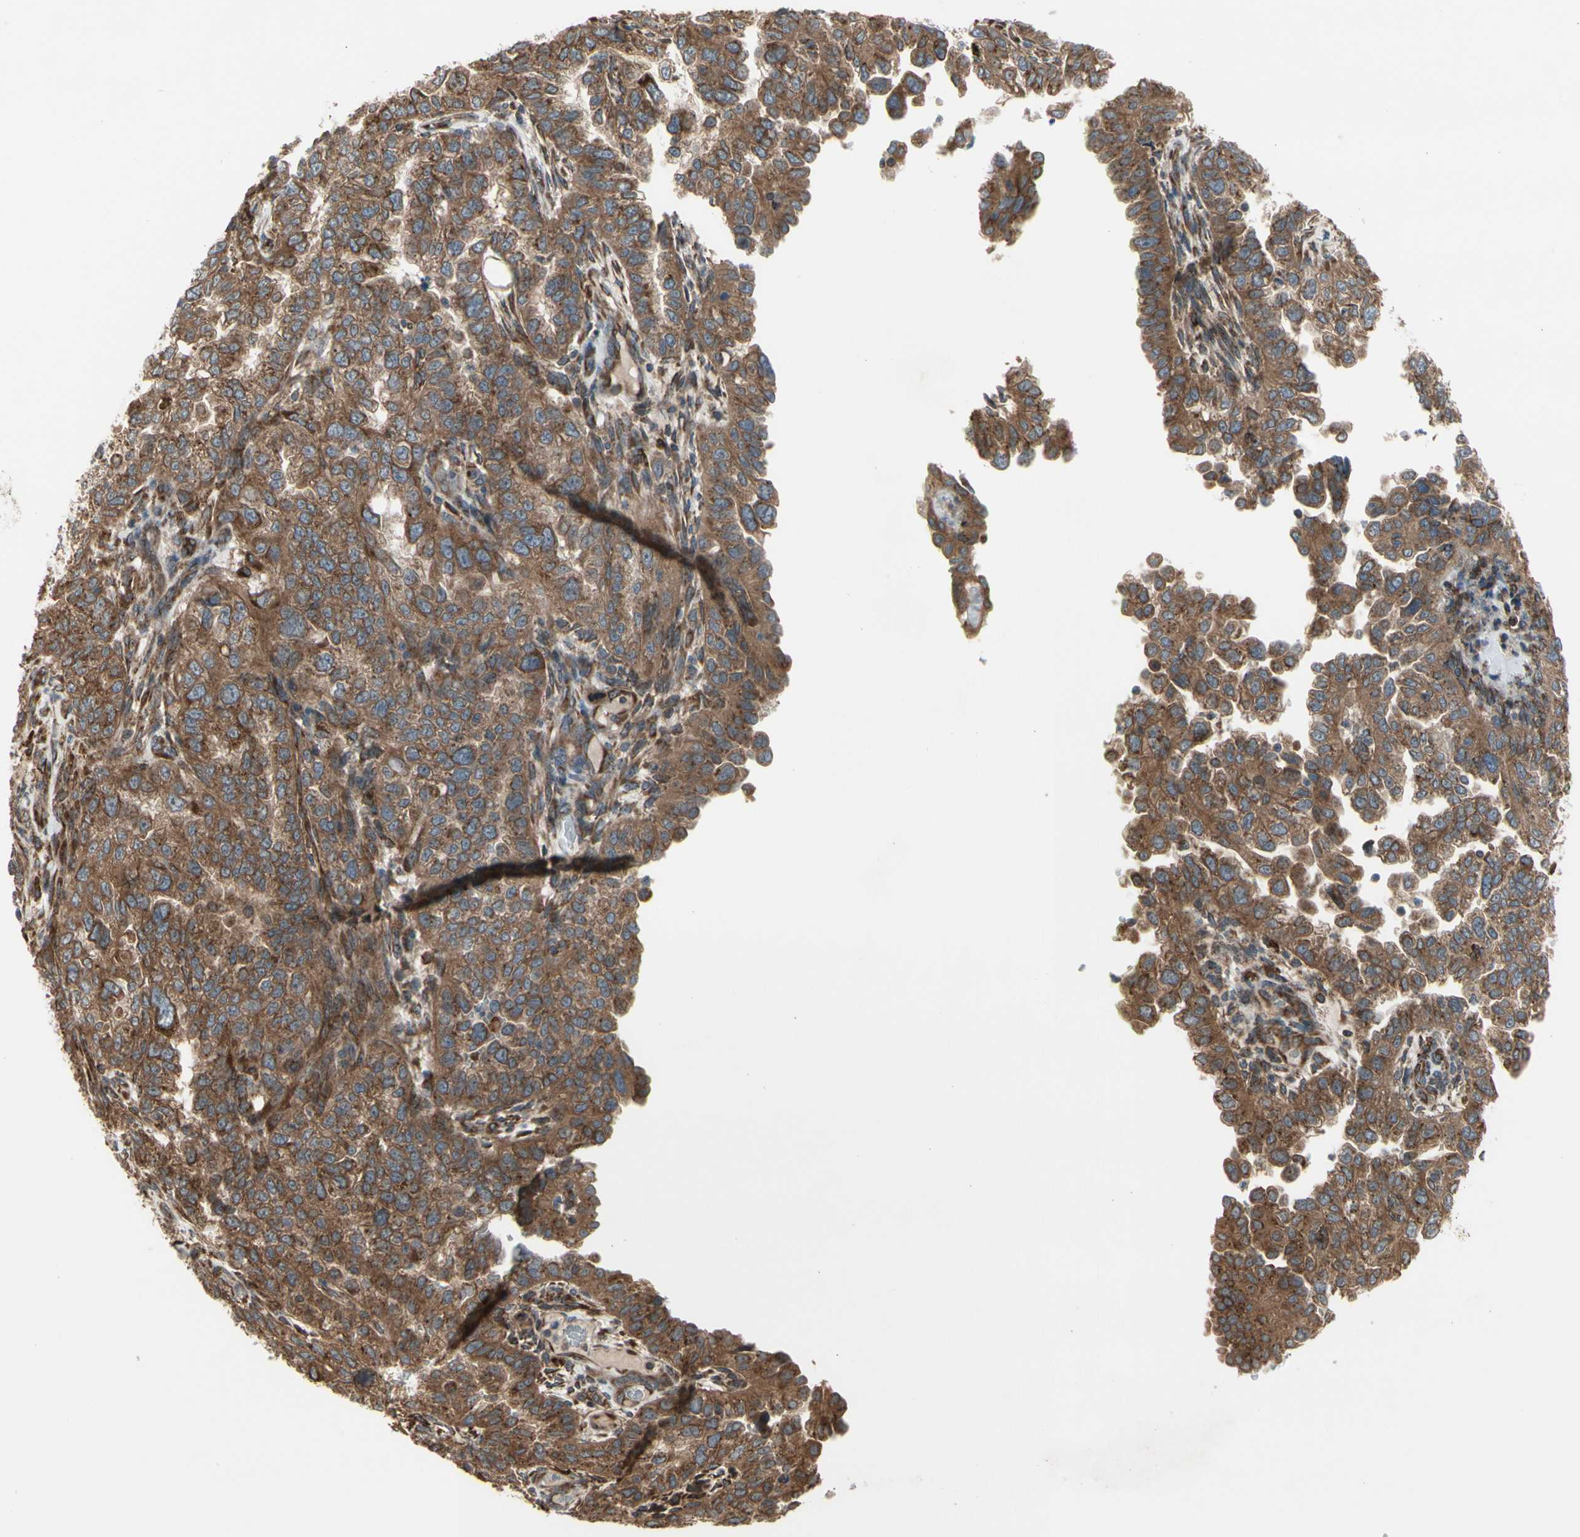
{"staining": {"intensity": "strong", "quantity": ">75%", "location": "cytoplasmic/membranous"}, "tissue": "endometrial cancer", "cell_type": "Tumor cells", "image_type": "cancer", "snomed": [{"axis": "morphology", "description": "Adenocarcinoma, NOS"}, {"axis": "topography", "description": "Endometrium"}], "caption": "This image shows immunohistochemistry staining of endometrial cancer (adenocarcinoma), with high strong cytoplasmic/membranous staining in about >75% of tumor cells.", "gene": "SLC39A9", "patient": {"sex": "female", "age": 85}}